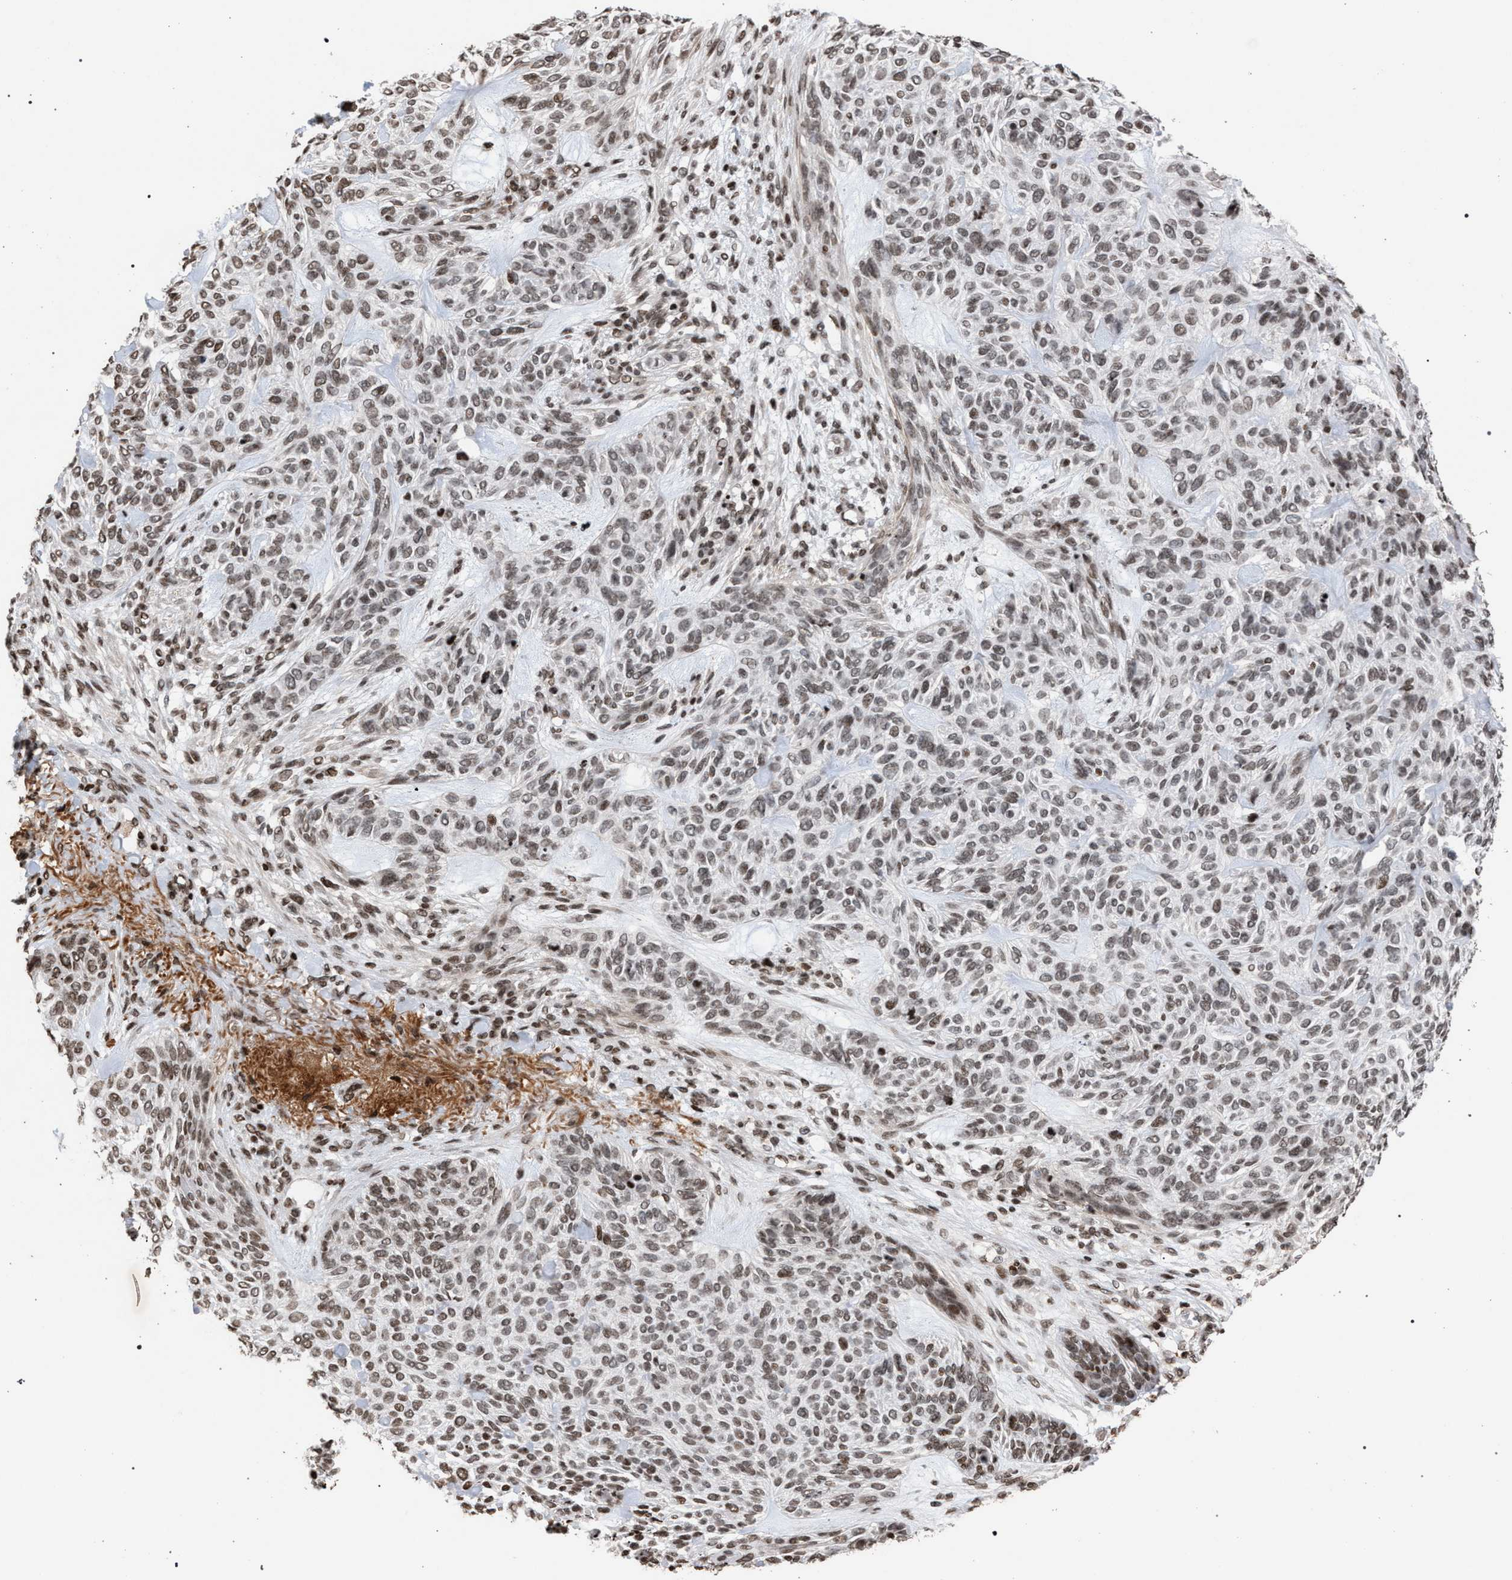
{"staining": {"intensity": "moderate", "quantity": ">75%", "location": "nuclear"}, "tissue": "skin cancer", "cell_type": "Tumor cells", "image_type": "cancer", "snomed": [{"axis": "morphology", "description": "Basal cell carcinoma"}, {"axis": "topography", "description": "Skin"}], "caption": "High-magnification brightfield microscopy of skin cancer stained with DAB (3,3'-diaminobenzidine) (brown) and counterstained with hematoxylin (blue). tumor cells exhibit moderate nuclear expression is present in about>75% of cells.", "gene": "FOXD3", "patient": {"sex": "male", "age": 55}}